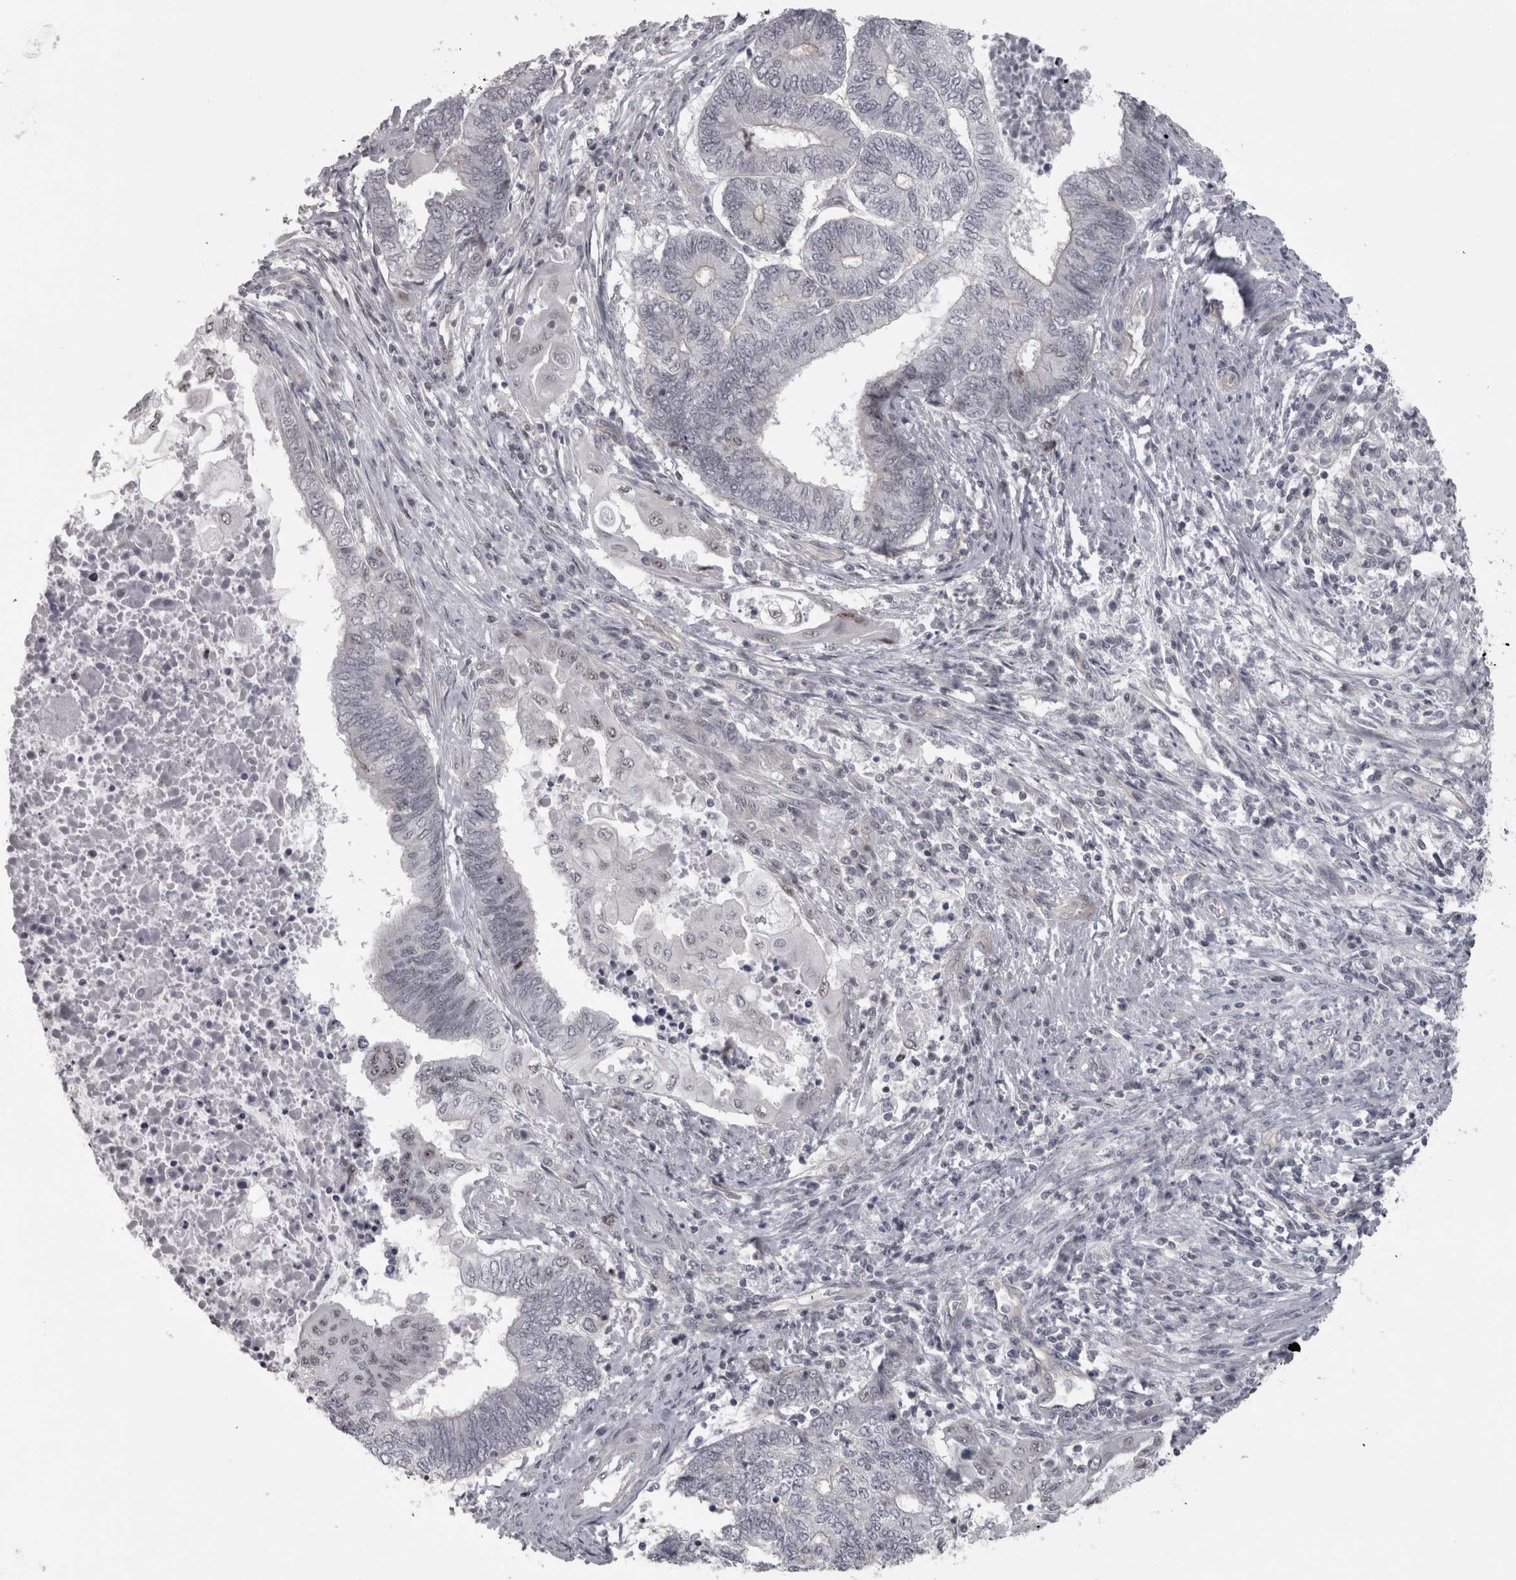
{"staining": {"intensity": "negative", "quantity": "none", "location": "none"}, "tissue": "endometrial cancer", "cell_type": "Tumor cells", "image_type": "cancer", "snomed": [{"axis": "morphology", "description": "Adenocarcinoma, NOS"}, {"axis": "topography", "description": "Uterus"}, {"axis": "topography", "description": "Endometrium"}], "caption": "Tumor cells are negative for protein expression in human endometrial cancer (adenocarcinoma). Brightfield microscopy of IHC stained with DAB (3,3'-diaminobenzidine) (brown) and hematoxylin (blue), captured at high magnification.", "gene": "PPP1R12B", "patient": {"sex": "female", "age": 70}}